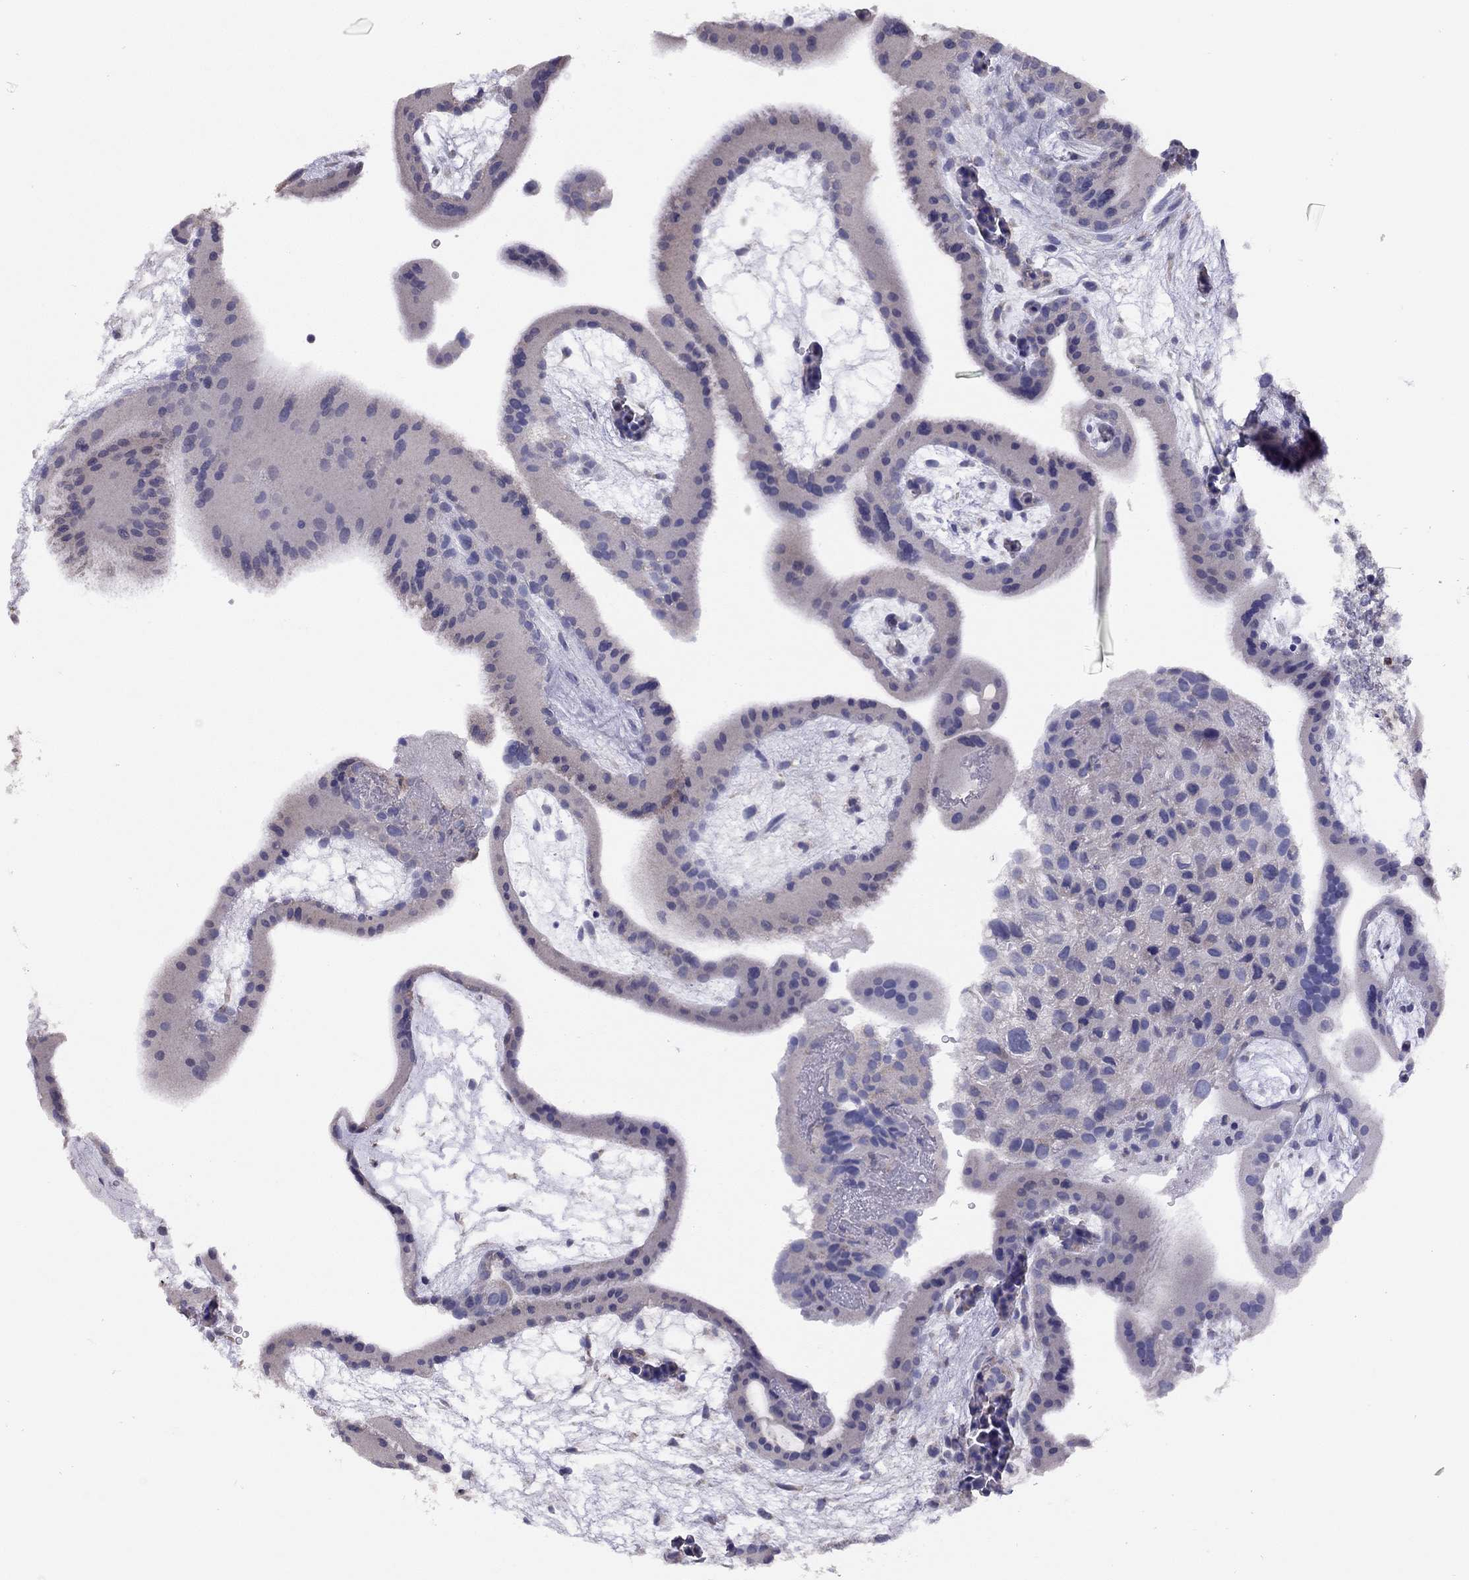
{"staining": {"intensity": "negative", "quantity": "none", "location": "none"}, "tissue": "placenta", "cell_type": "Decidual cells", "image_type": "normal", "snomed": [{"axis": "morphology", "description": "Normal tissue, NOS"}, {"axis": "topography", "description": "Placenta"}], "caption": "Immunohistochemistry (IHC) image of normal placenta stained for a protein (brown), which displays no staining in decidual cells. The staining was performed using DAB (3,3'-diaminobenzidine) to visualize the protein expression in brown, while the nuclei were stained in blue with hematoxylin (Magnification: 20x).", "gene": "CITED1", "patient": {"sex": "female", "age": 19}}